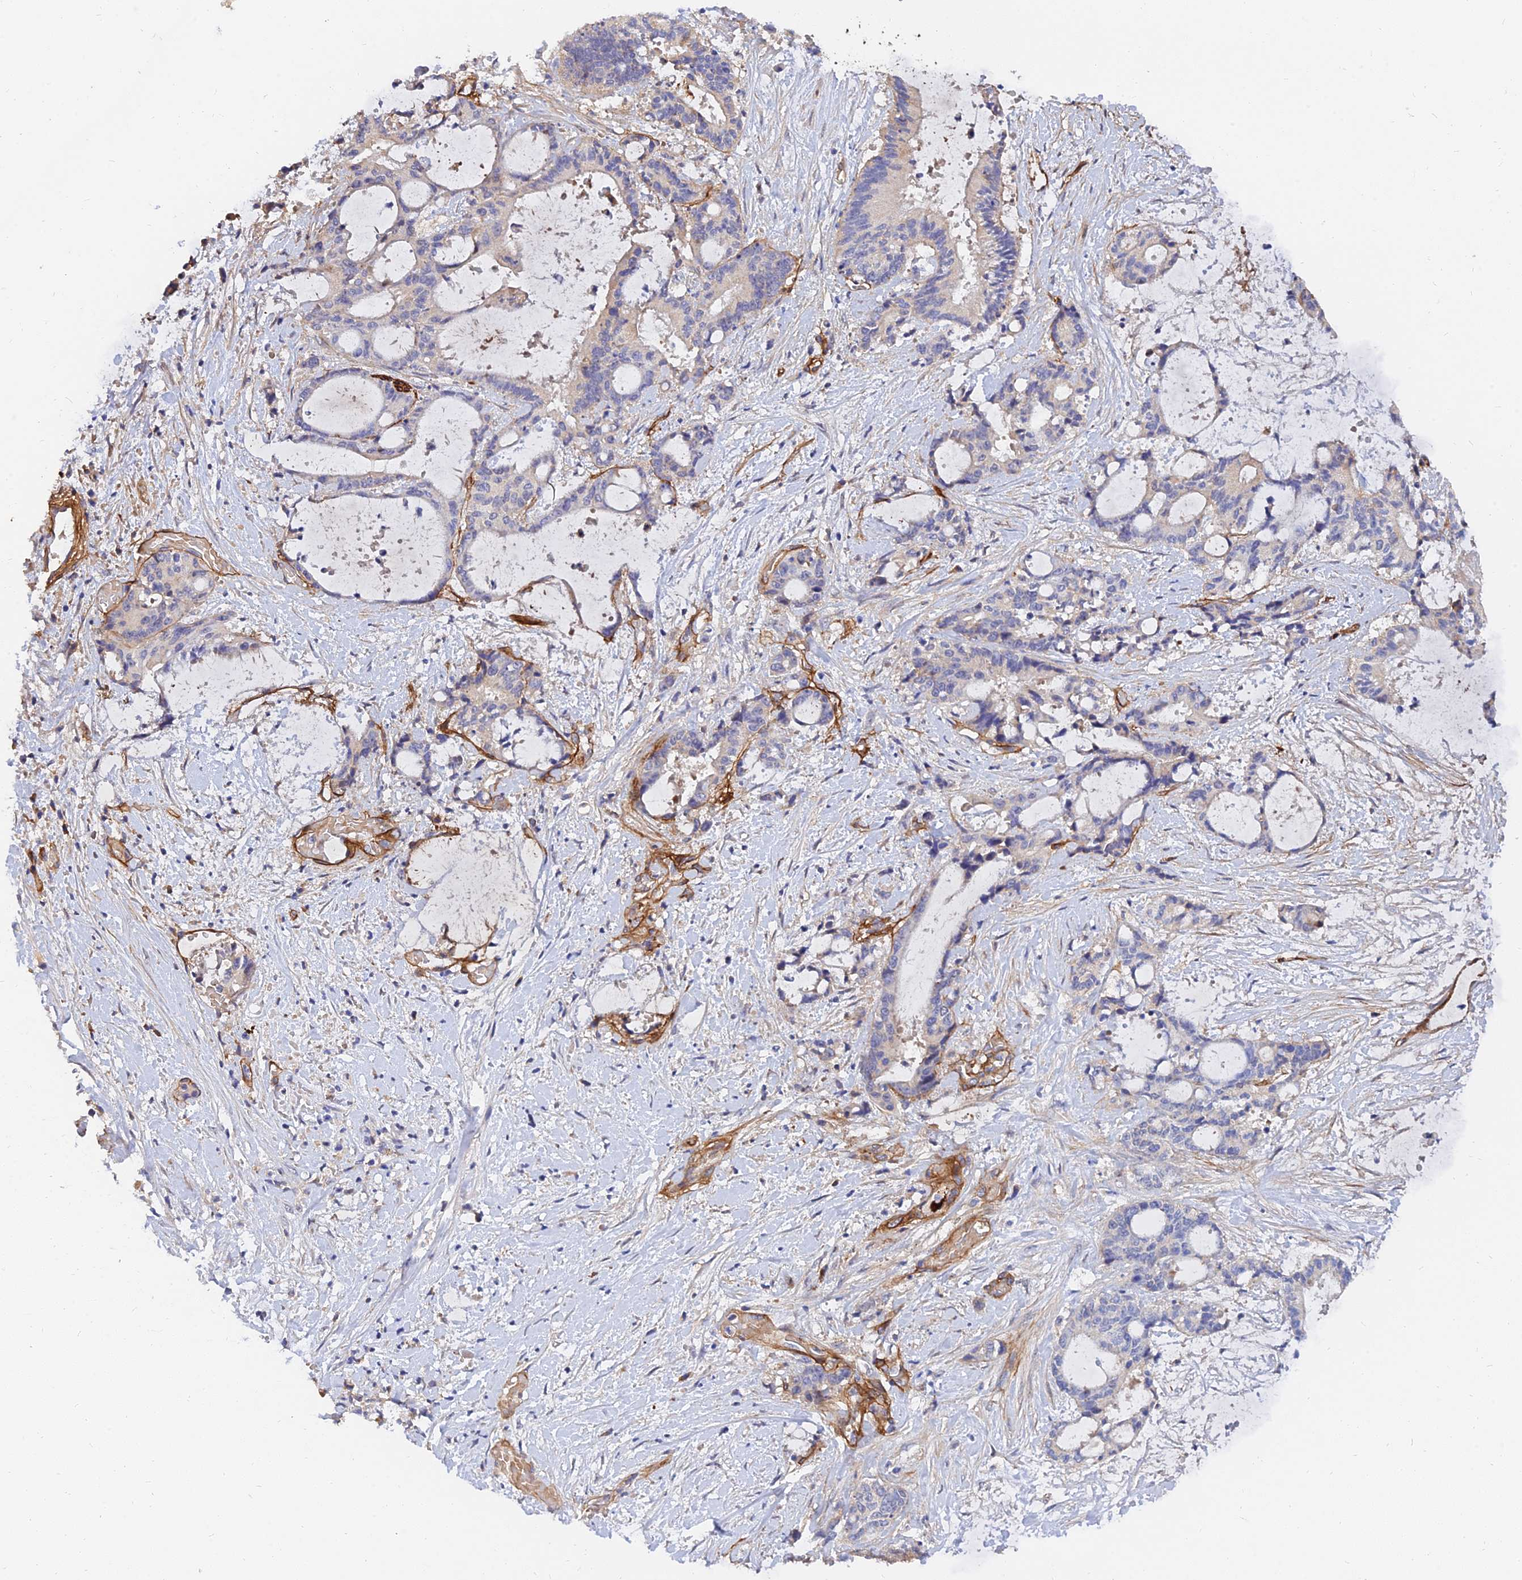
{"staining": {"intensity": "negative", "quantity": "none", "location": "none"}, "tissue": "liver cancer", "cell_type": "Tumor cells", "image_type": "cancer", "snomed": [{"axis": "morphology", "description": "Normal tissue, NOS"}, {"axis": "morphology", "description": "Cholangiocarcinoma"}, {"axis": "topography", "description": "Liver"}, {"axis": "topography", "description": "Peripheral nerve tissue"}], "caption": "Immunohistochemistry of liver cancer (cholangiocarcinoma) exhibits no expression in tumor cells.", "gene": "MRPL35", "patient": {"sex": "female", "age": 73}}